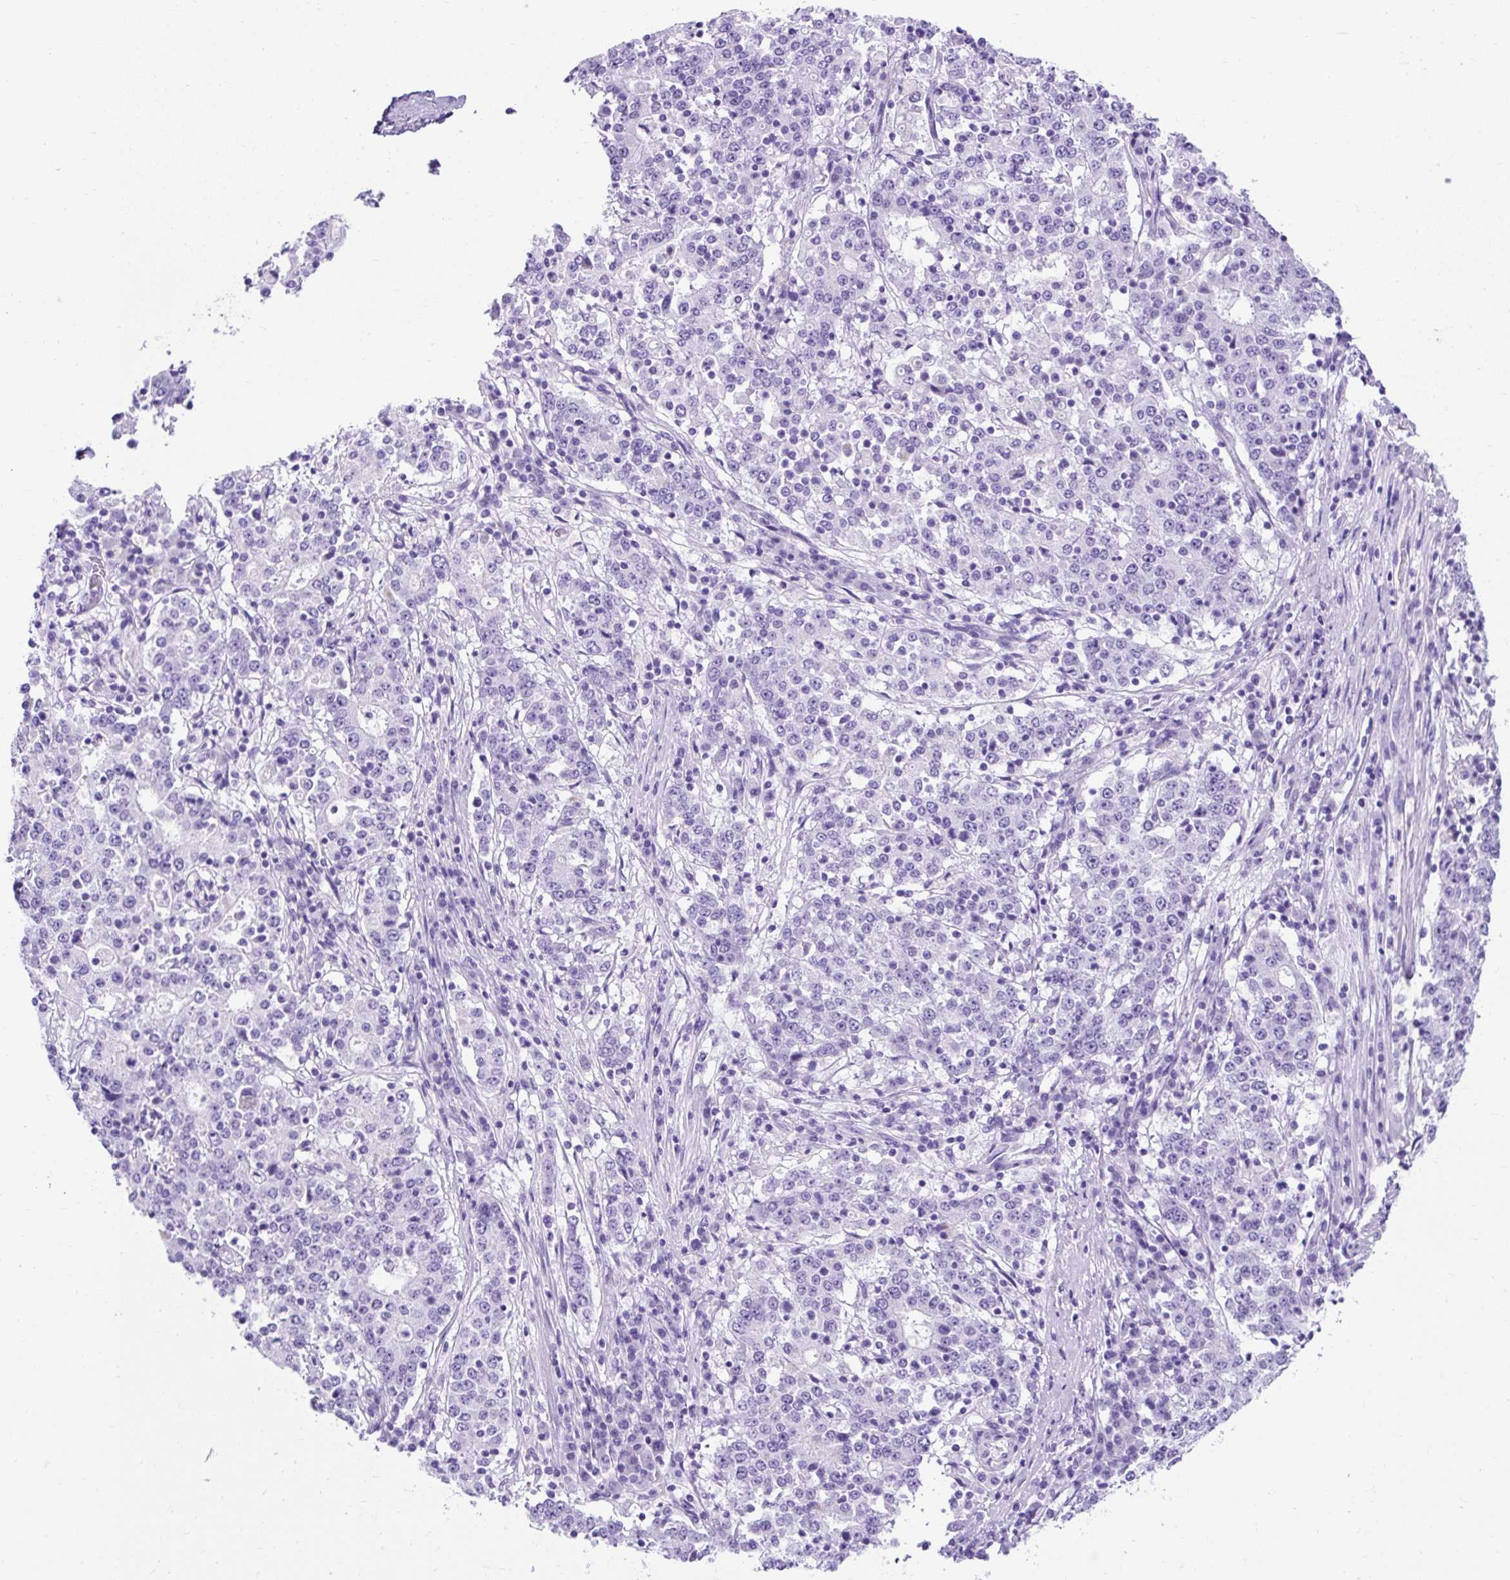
{"staining": {"intensity": "negative", "quantity": "none", "location": "none"}, "tissue": "stomach cancer", "cell_type": "Tumor cells", "image_type": "cancer", "snomed": [{"axis": "morphology", "description": "Adenocarcinoma, NOS"}, {"axis": "topography", "description": "Stomach"}], "caption": "Photomicrograph shows no significant protein staining in tumor cells of stomach cancer (adenocarcinoma).", "gene": "KRT12", "patient": {"sex": "male", "age": 59}}